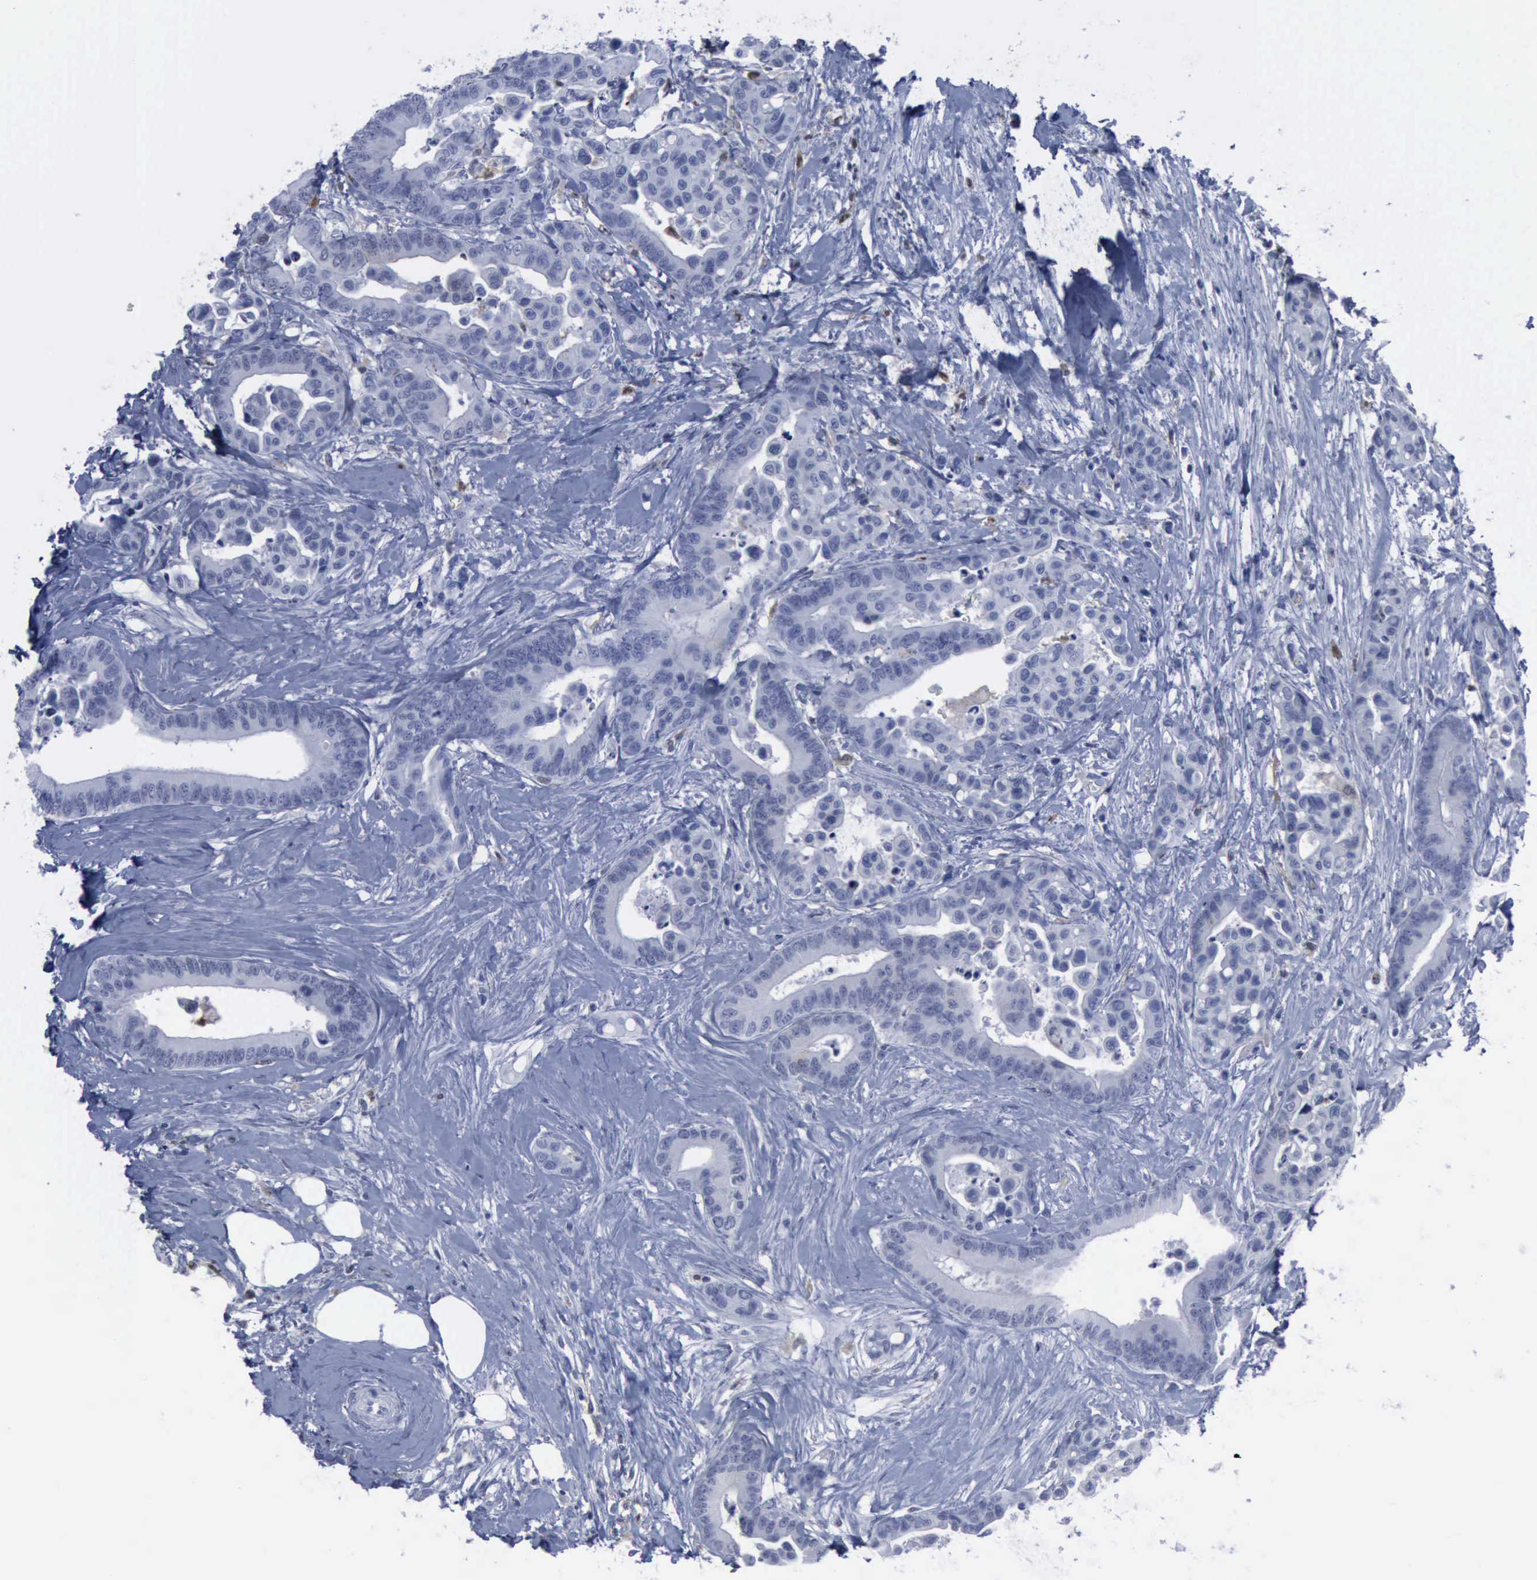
{"staining": {"intensity": "negative", "quantity": "none", "location": "none"}, "tissue": "colorectal cancer", "cell_type": "Tumor cells", "image_type": "cancer", "snomed": [{"axis": "morphology", "description": "Adenocarcinoma, NOS"}, {"axis": "topography", "description": "Colon"}], "caption": "Immunohistochemical staining of human colorectal adenocarcinoma demonstrates no significant positivity in tumor cells. The staining was performed using DAB to visualize the protein expression in brown, while the nuclei were stained in blue with hematoxylin (Magnification: 20x).", "gene": "CSTA", "patient": {"sex": "male", "age": 82}}